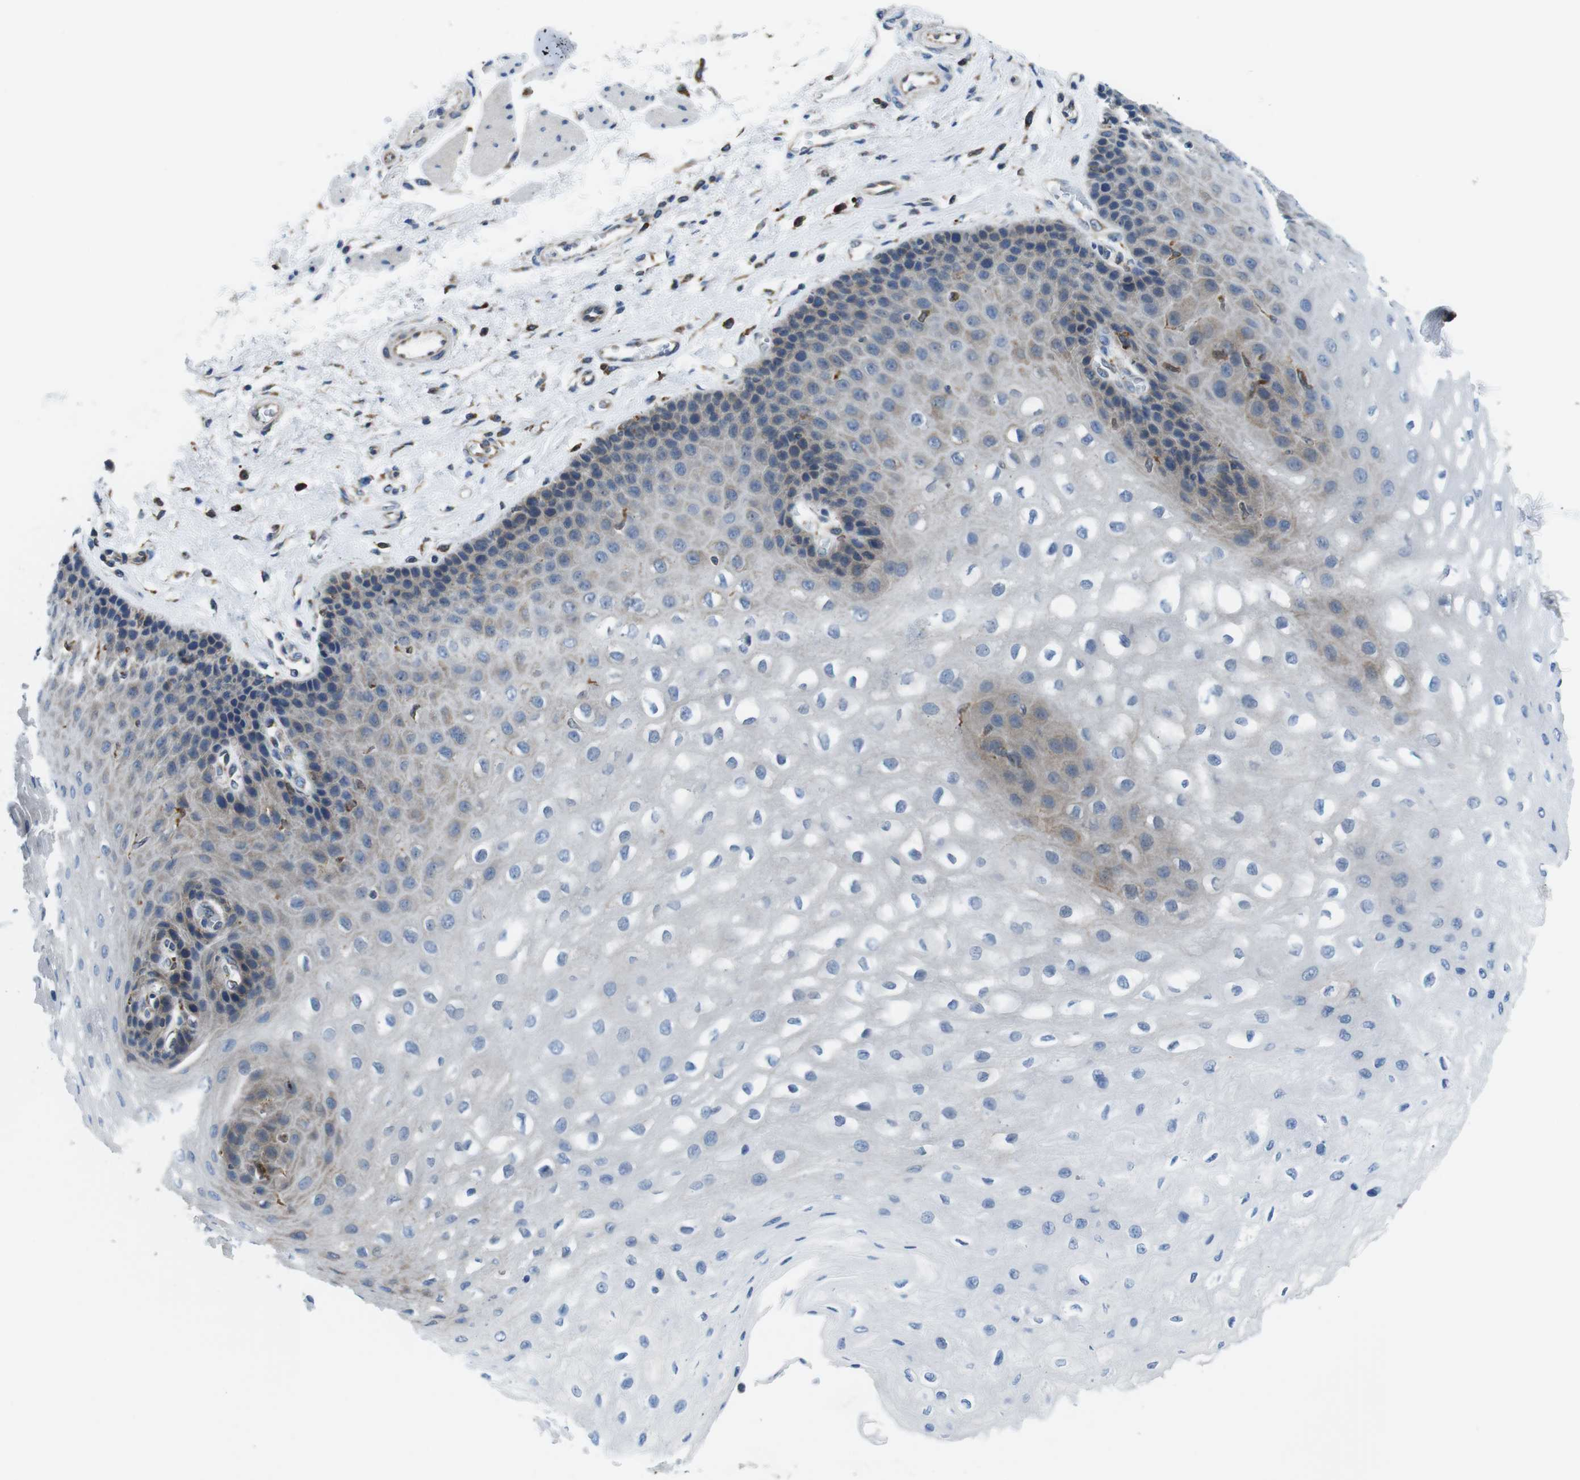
{"staining": {"intensity": "weak", "quantity": "<25%", "location": "cytoplasmic/membranous"}, "tissue": "esophagus", "cell_type": "Squamous epithelial cells", "image_type": "normal", "snomed": [{"axis": "morphology", "description": "Normal tissue, NOS"}, {"axis": "topography", "description": "Esophagus"}], "caption": "Immunohistochemical staining of benign esophagus shows no significant positivity in squamous epithelial cells.", "gene": "UGGT1", "patient": {"sex": "female", "age": 72}}